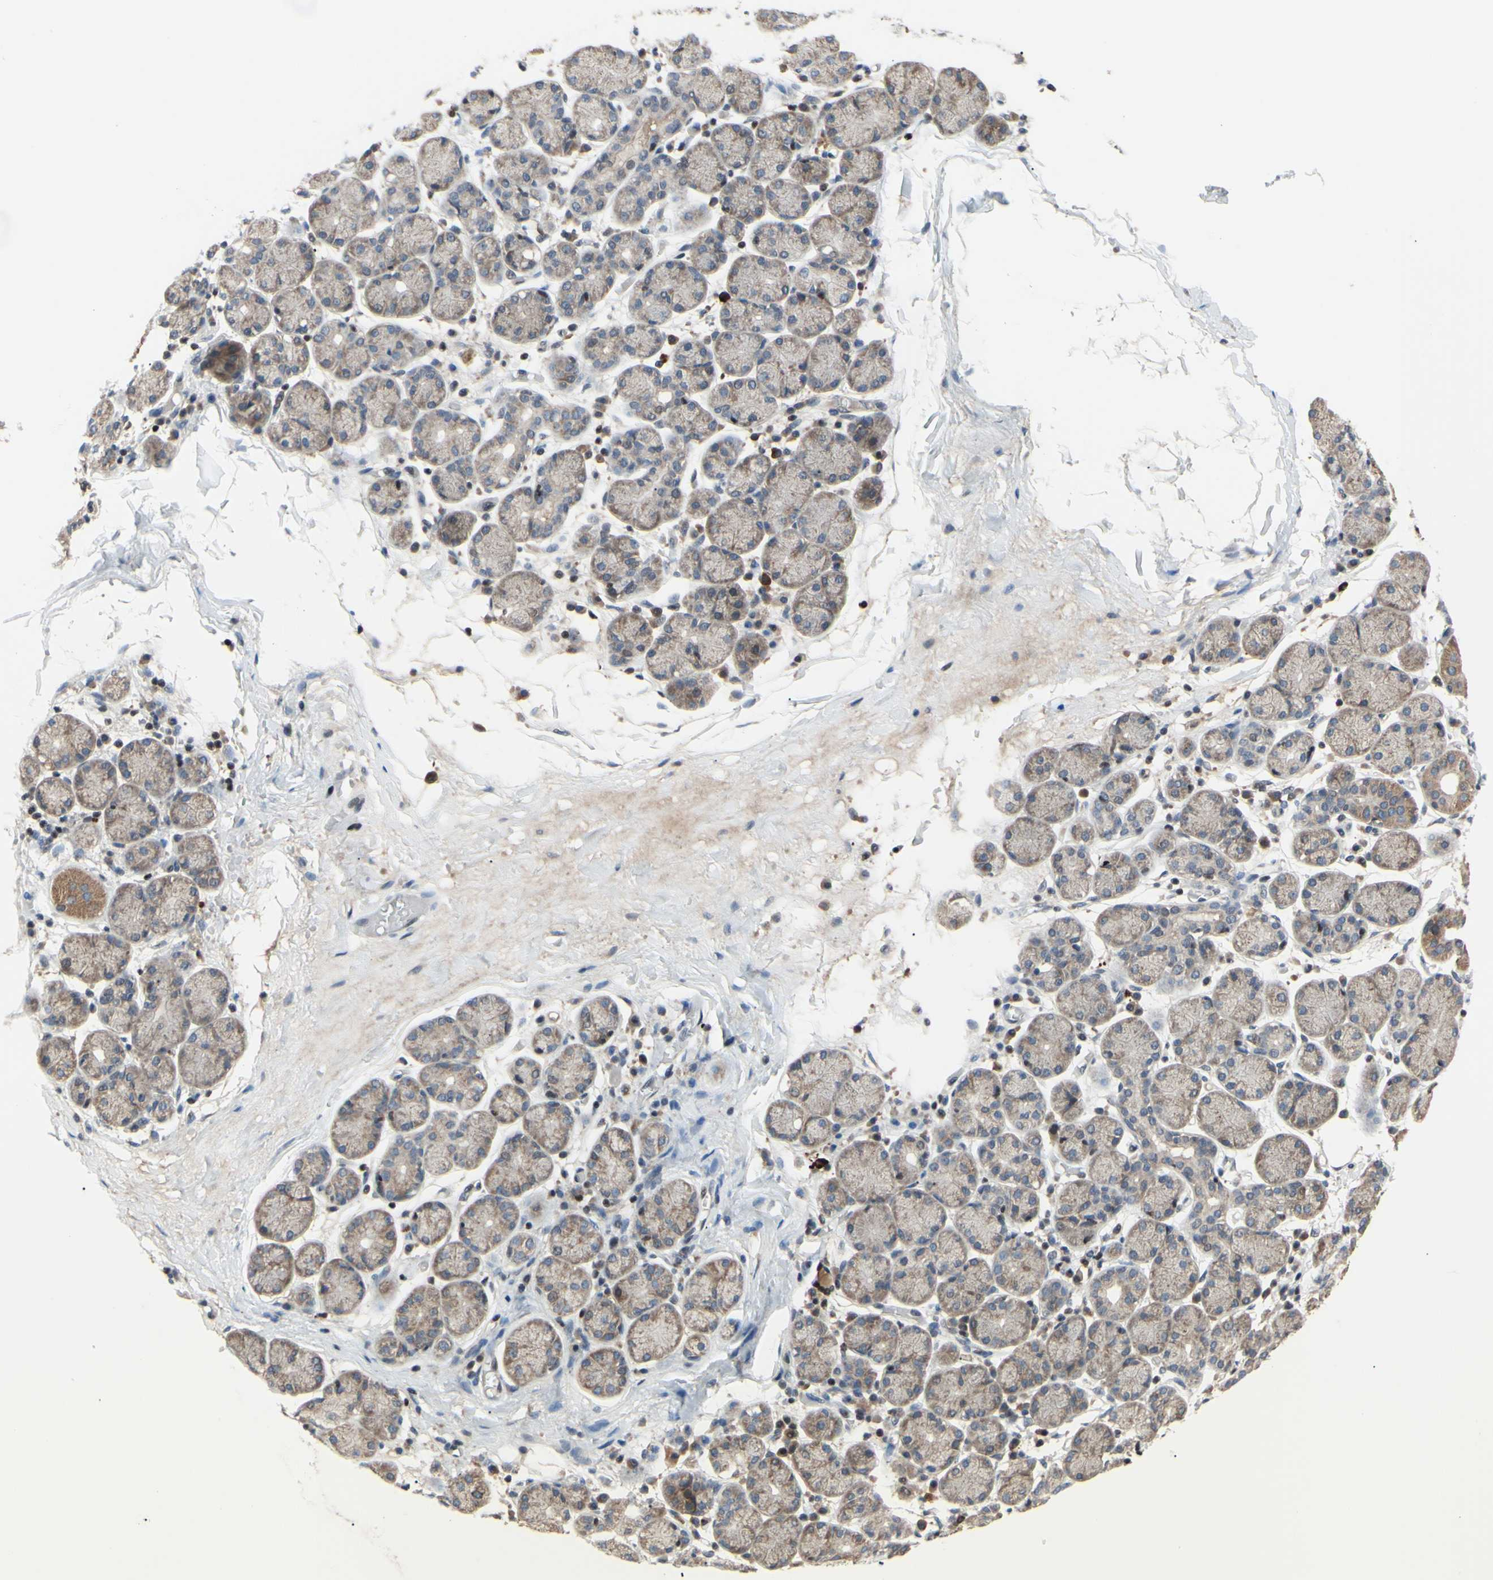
{"staining": {"intensity": "weak", "quantity": ">75%", "location": "cytoplasmic/membranous"}, "tissue": "salivary gland", "cell_type": "Glandular cells", "image_type": "normal", "snomed": [{"axis": "morphology", "description": "Normal tissue, NOS"}, {"axis": "topography", "description": "Salivary gland"}], "caption": "Salivary gland stained with immunohistochemistry exhibits weak cytoplasmic/membranous staining in about >75% of glandular cells.", "gene": "SP4", "patient": {"sex": "female", "age": 24}}